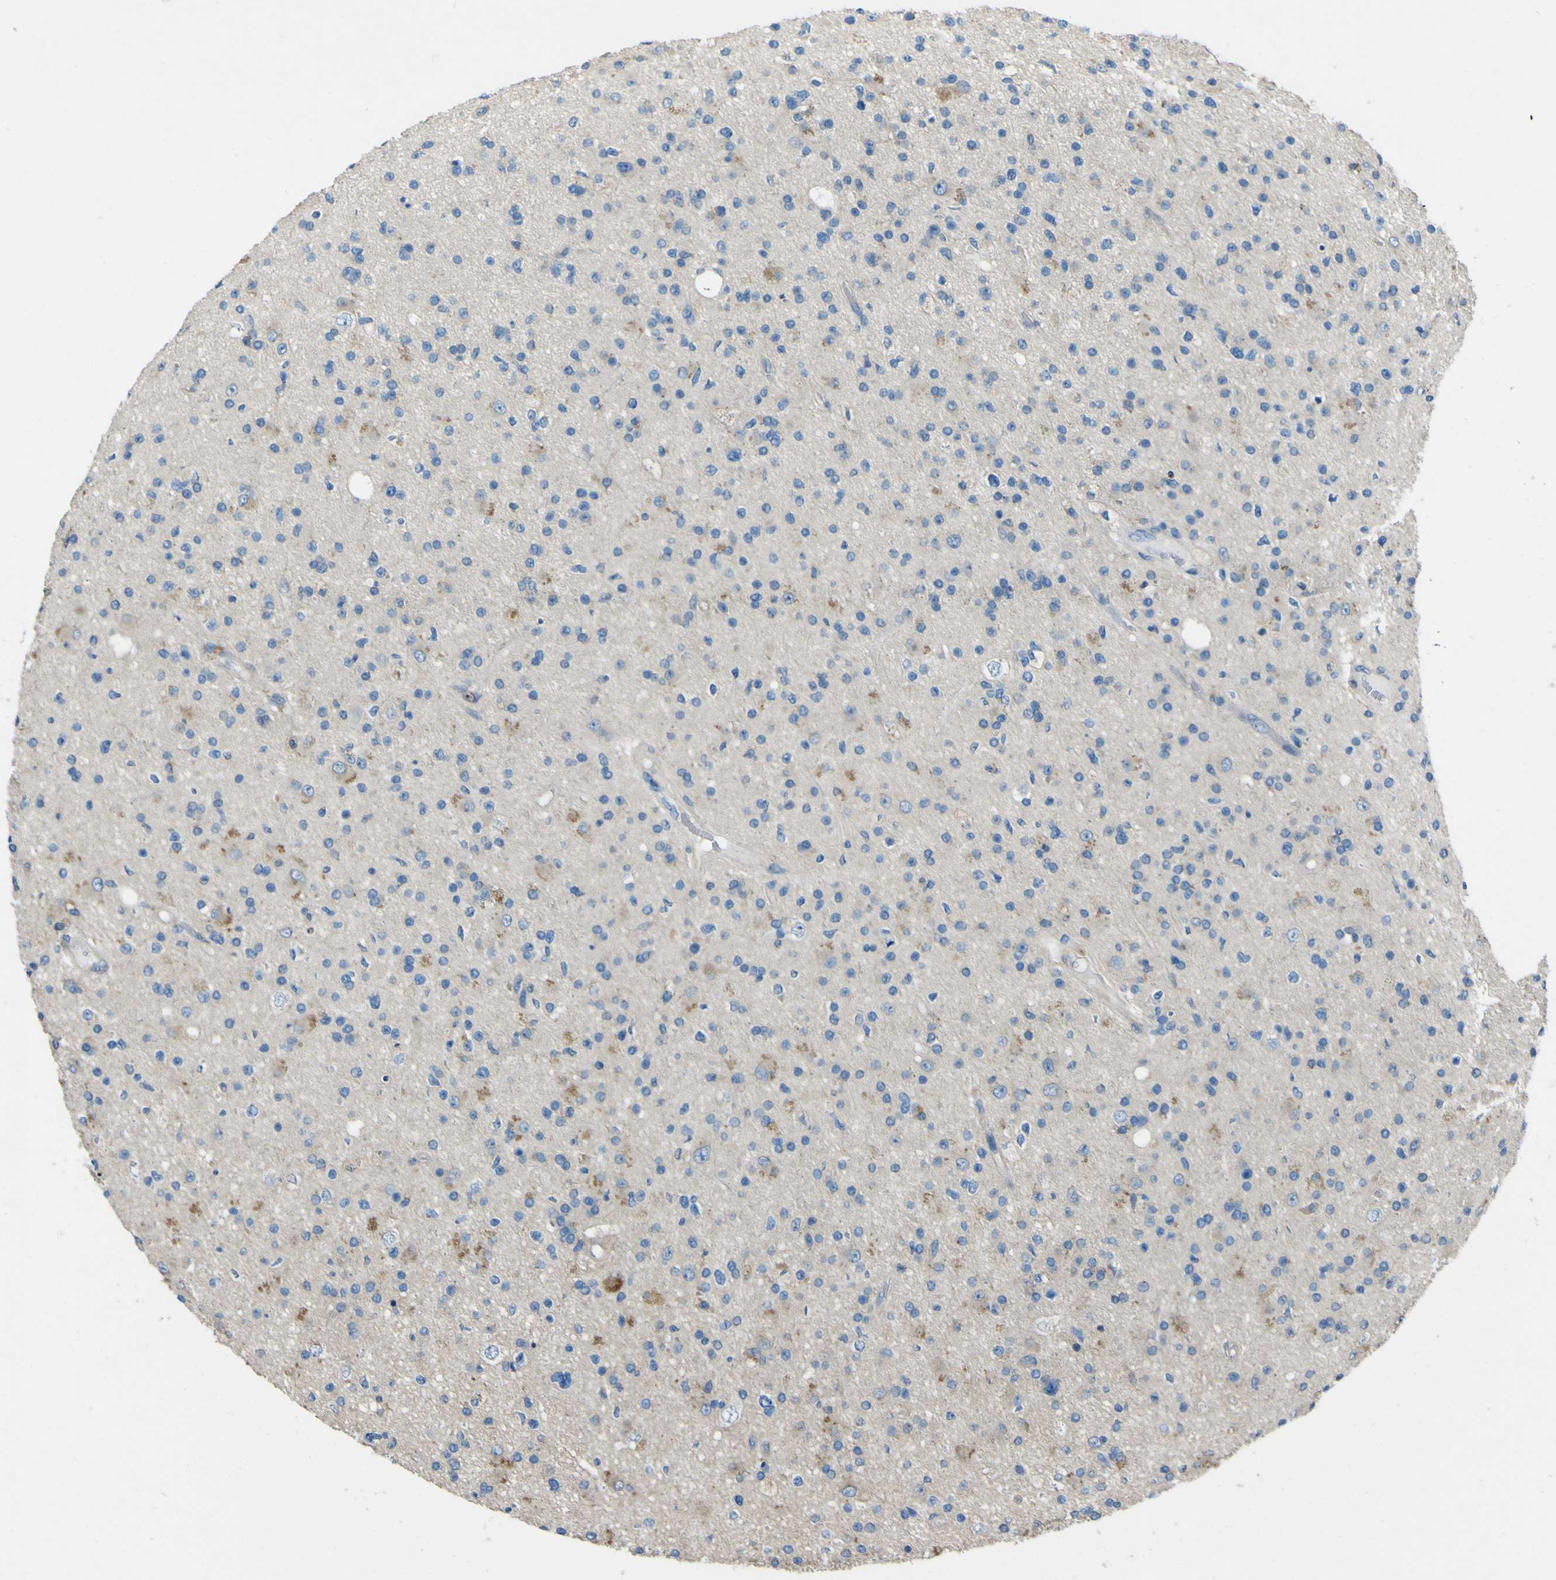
{"staining": {"intensity": "negative", "quantity": "none", "location": "none"}, "tissue": "glioma", "cell_type": "Tumor cells", "image_type": "cancer", "snomed": [{"axis": "morphology", "description": "Glioma, malignant, High grade"}, {"axis": "topography", "description": "Brain"}], "caption": "Glioma was stained to show a protein in brown. There is no significant expression in tumor cells. (IHC, brightfield microscopy, high magnification).", "gene": "NAALADL2", "patient": {"sex": "male", "age": 33}}